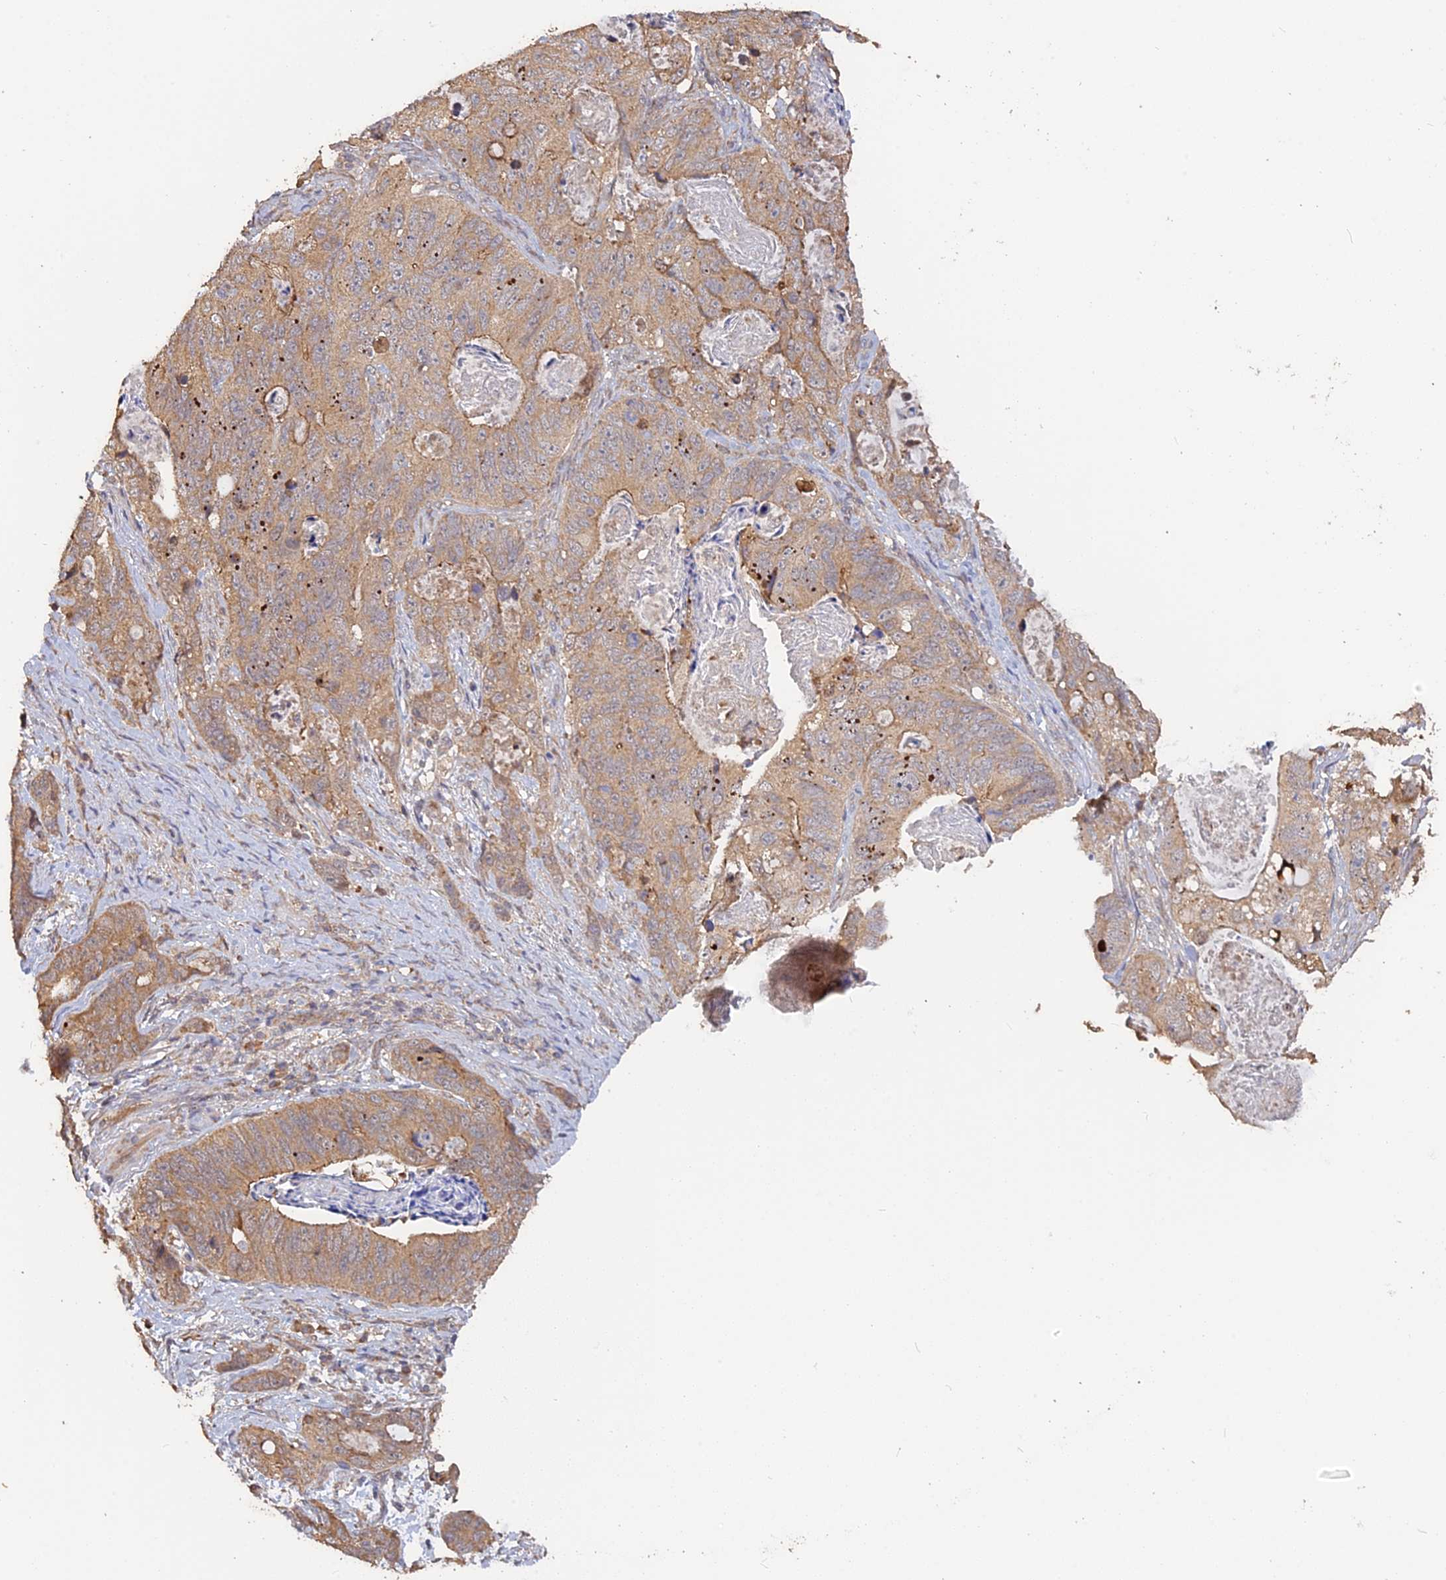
{"staining": {"intensity": "weak", "quantity": ">75%", "location": "cytoplasmic/membranous"}, "tissue": "stomach cancer", "cell_type": "Tumor cells", "image_type": "cancer", "snomed": [{"axis": "morphology", "description": "Normal tissue, NOS"}, {"axis": "morphology", "description": "Adenocarcinoma, NOS"}, {"axis": "topography", "description": "Stomach"}], "caption": "A low amount of weak cytoplasmic/membranous positivity is present in about >75% of tumor cells in stomach adenocarcinoma tissue. The staining is performed using DAB (3,3'-diaminobenzidine) brown chromogen to label protein expression. The nuclei are counter-stained blue using hematoxylin.", "gene": "ARHGAP40", "patient": {"sex": "female", "age": 89}}